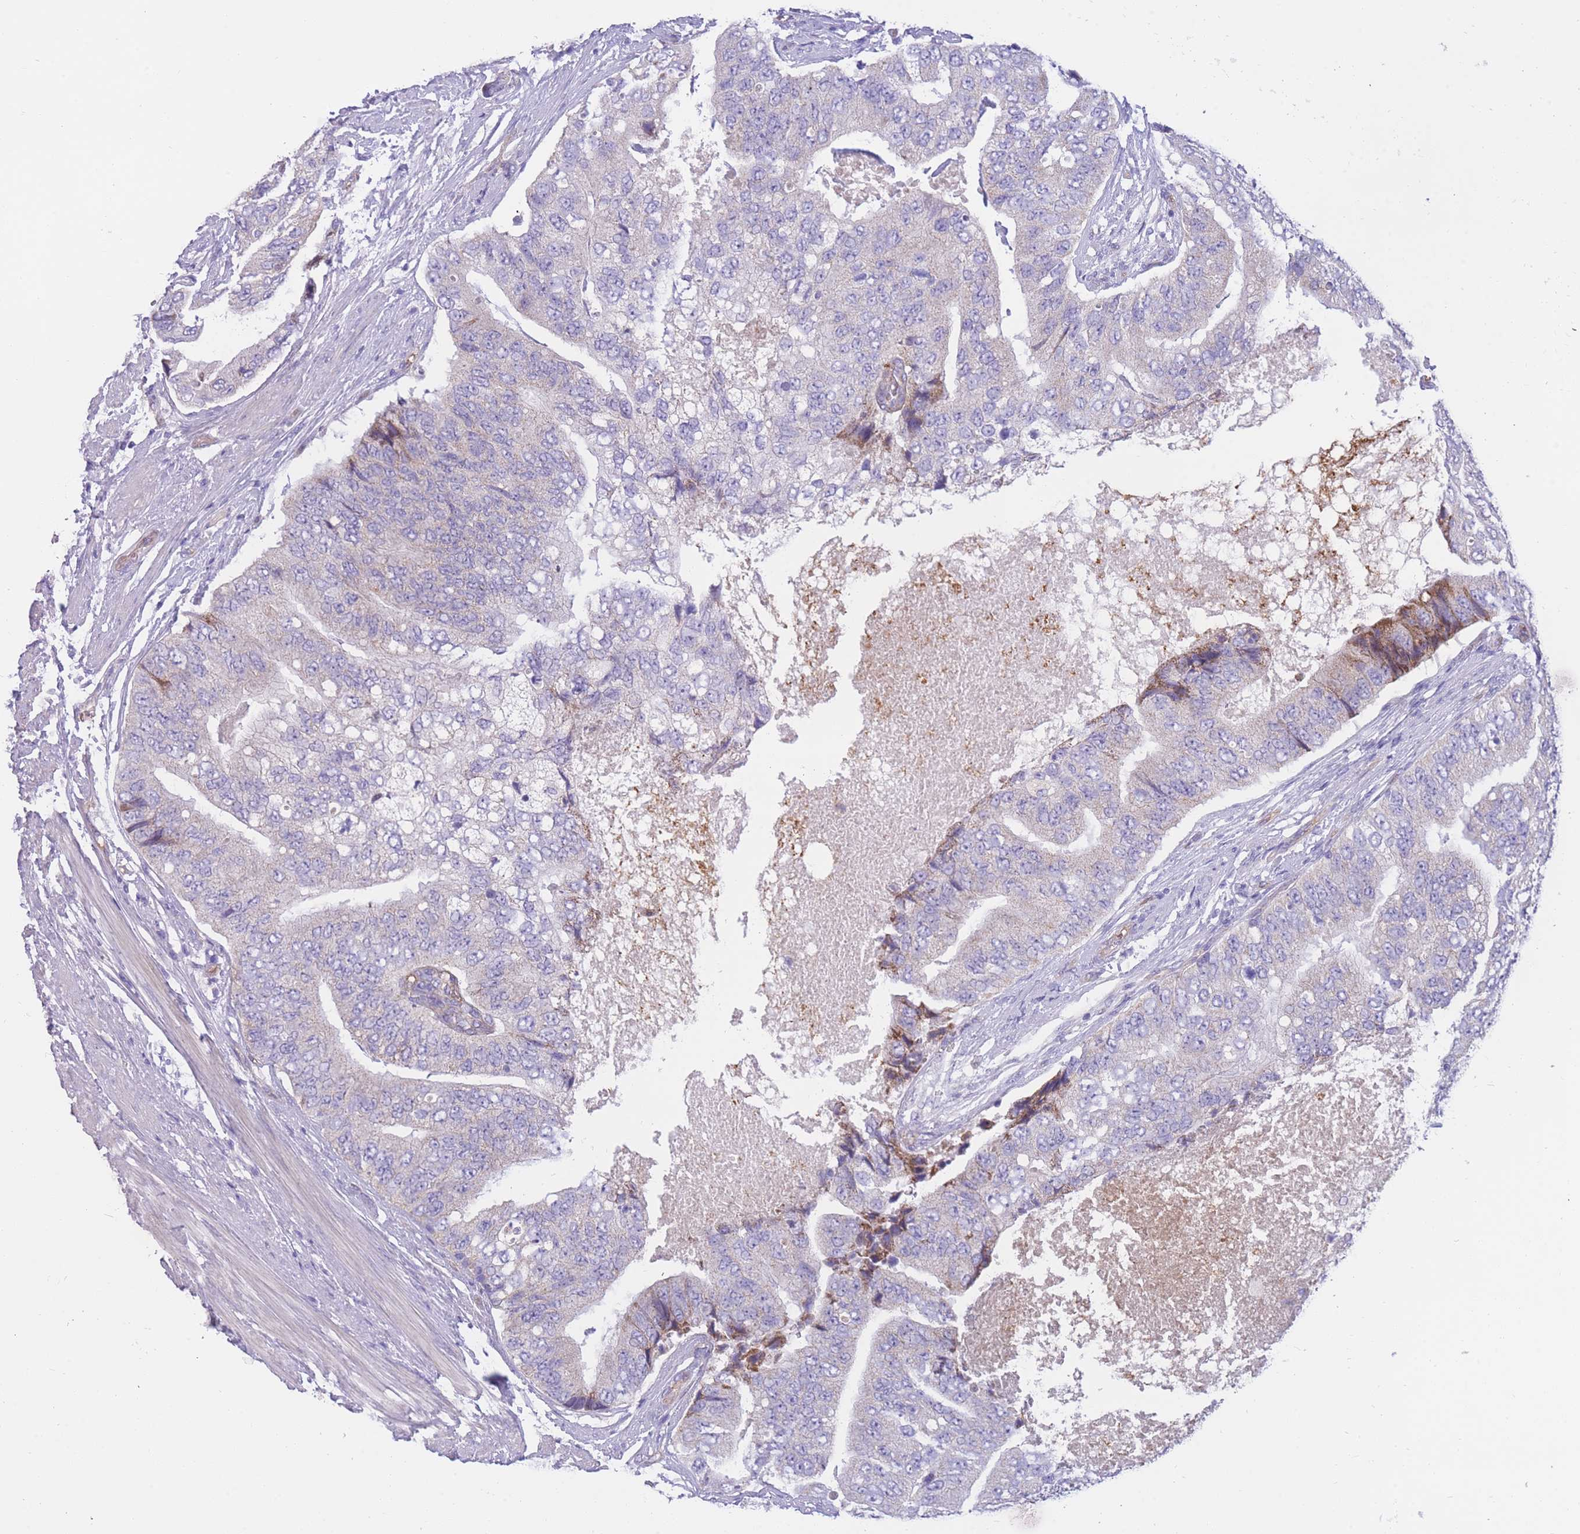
{"staining": {"intensity": "negative", "quantity": "none", "location": "none"}, "tissue": "prostate cancer", "cell_type": "Tumor cells", "image_type": "cancer", "snomed": [{"axis": "morphology", "description": "Adenocarcinoma, High grade"}, {"axis": "topography", "description": "Prostate"}], "caption": "A histopathology image of human adenocarcinoma (high-grade) (prostate) is negative for staining in tumor cells. (Brightfield microscopy of DAB immunohistochemistry (IHC) at high magnification).", "gene": "SULT1A1", "patient": {"sex": "male", "age": 70}}